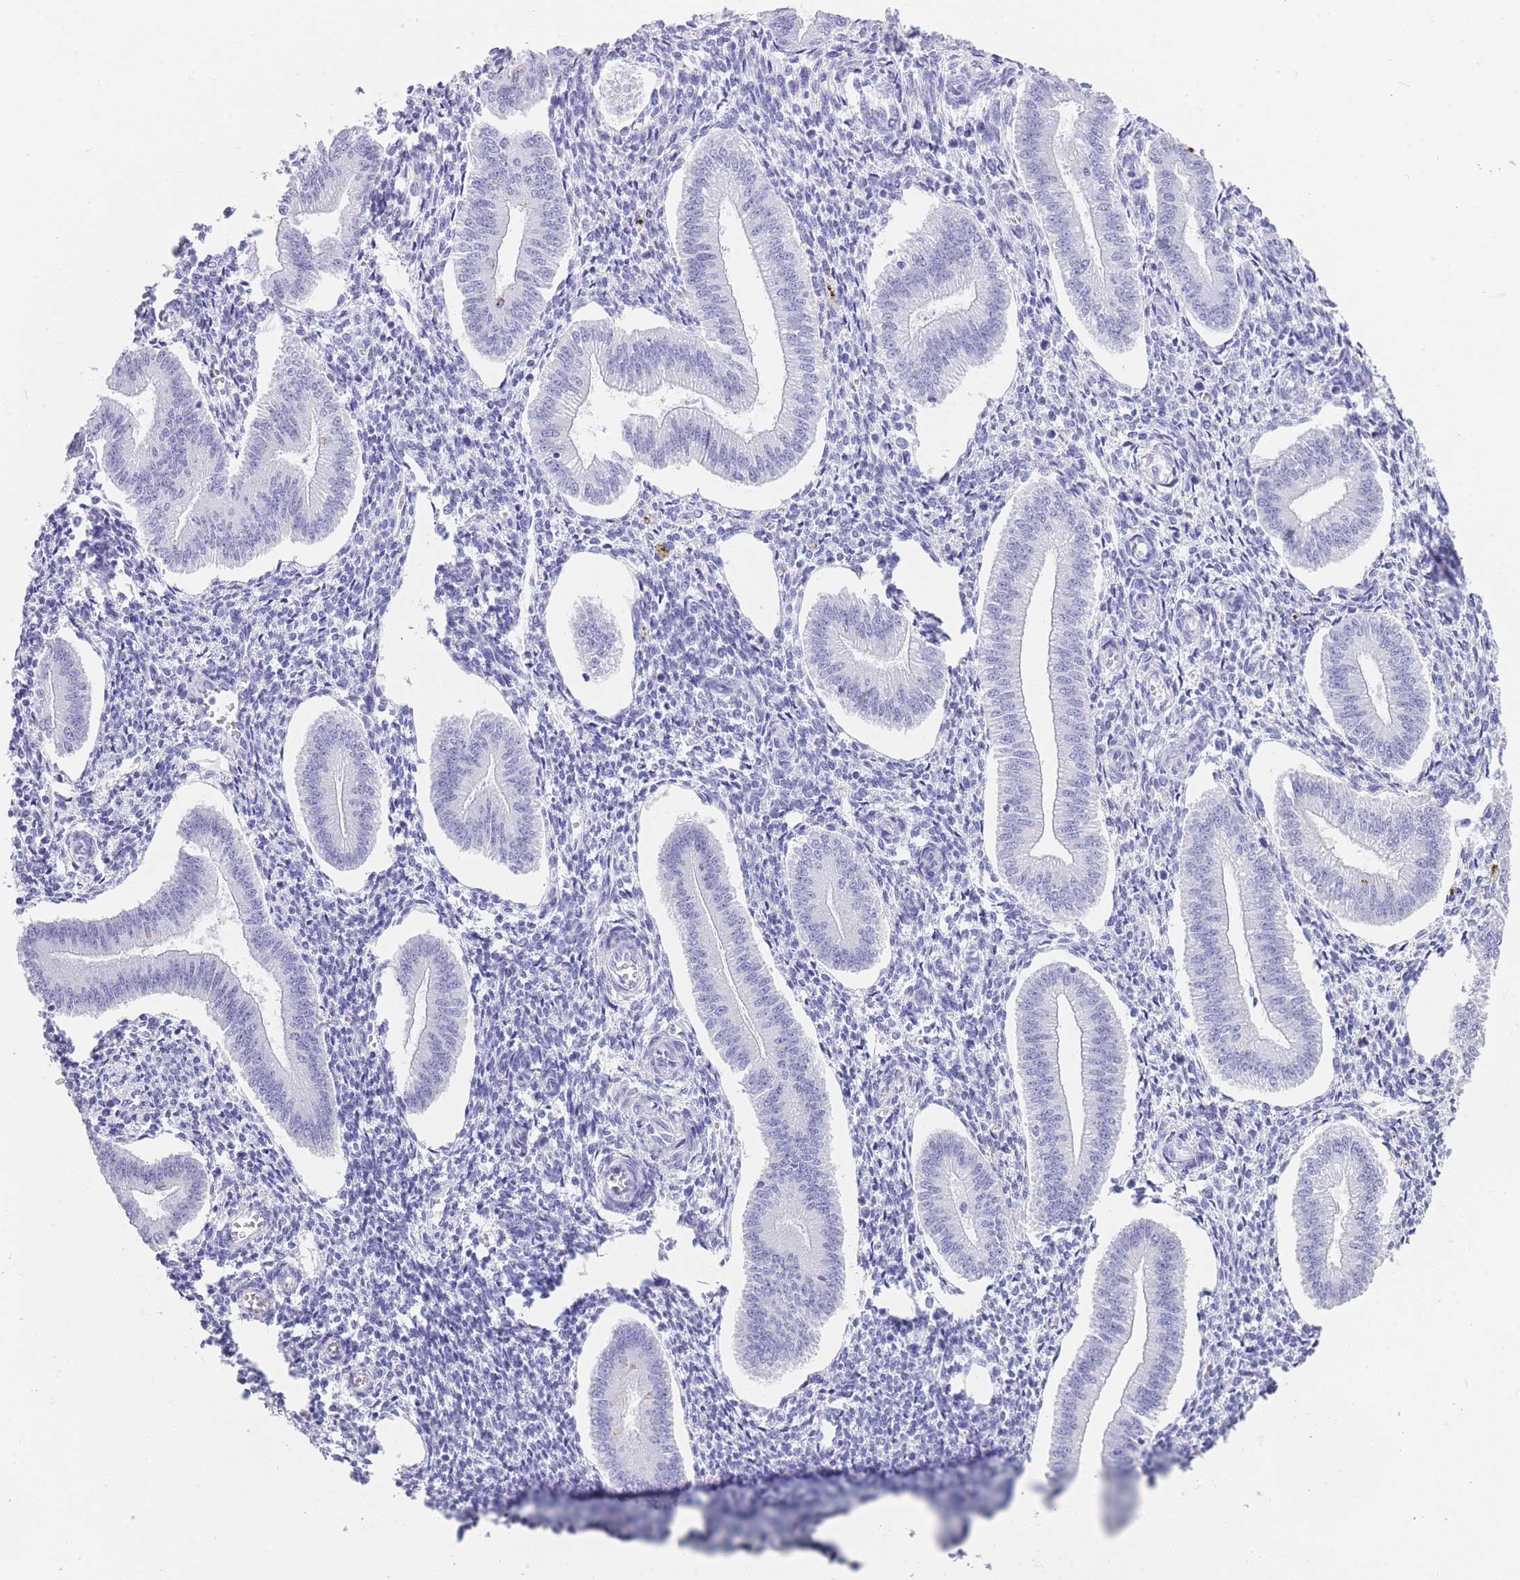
{"staining": {"intensity": "negative", "quantity": "none", "location": "none"}, "tissue": "endometrium", "cell_type": "Cells in endometrial stroma", "image_type": "normal", "snomed": [{"axis": "morphology", "description": "Normal tissue, NOS"}, {"axis": "topography", "description": "Endometrium"}], "caption": "Micrograph shows no protein positivity in cells in endometrial stroma of benign endometrium.", "gene": "ELOA2", "patient": {"sex": "female", "age": 34}}